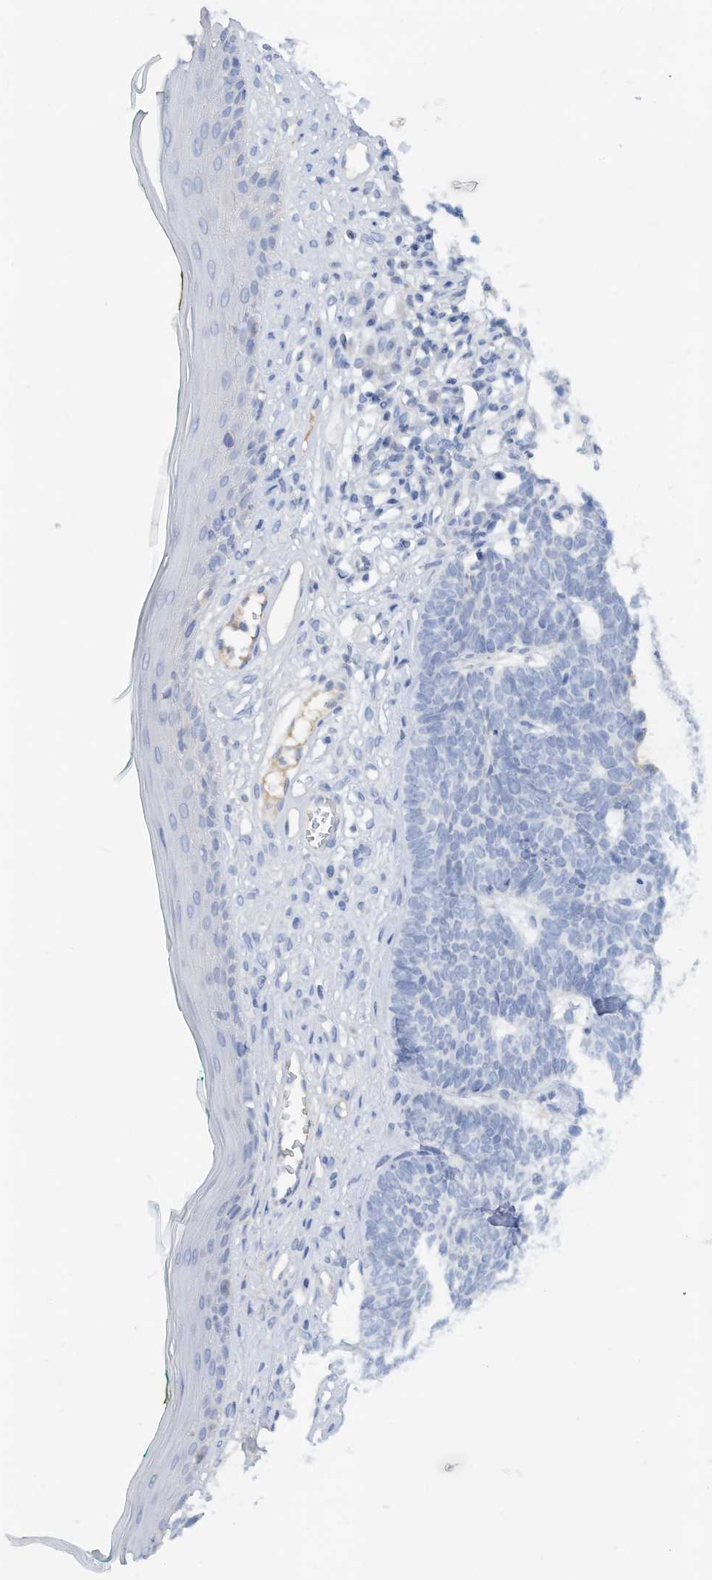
{"staining": {"intensity": "negative", "quantity": "none", "location": "none"}, "tissue": "skin cancer", "cell_type": "Tumor cells", "image_type": "cancer", "snomed": [{"axis": "morphology", "description": "Basal cell carcinoma"}, {"axis": "topography", "description": "Skin"}], "caption": "Tumor cells are negative for protein expression in human skin cancer (basal cell carcinoma).", "gene": "HAS3", "patient": {"sex": "female", "age": 84}}